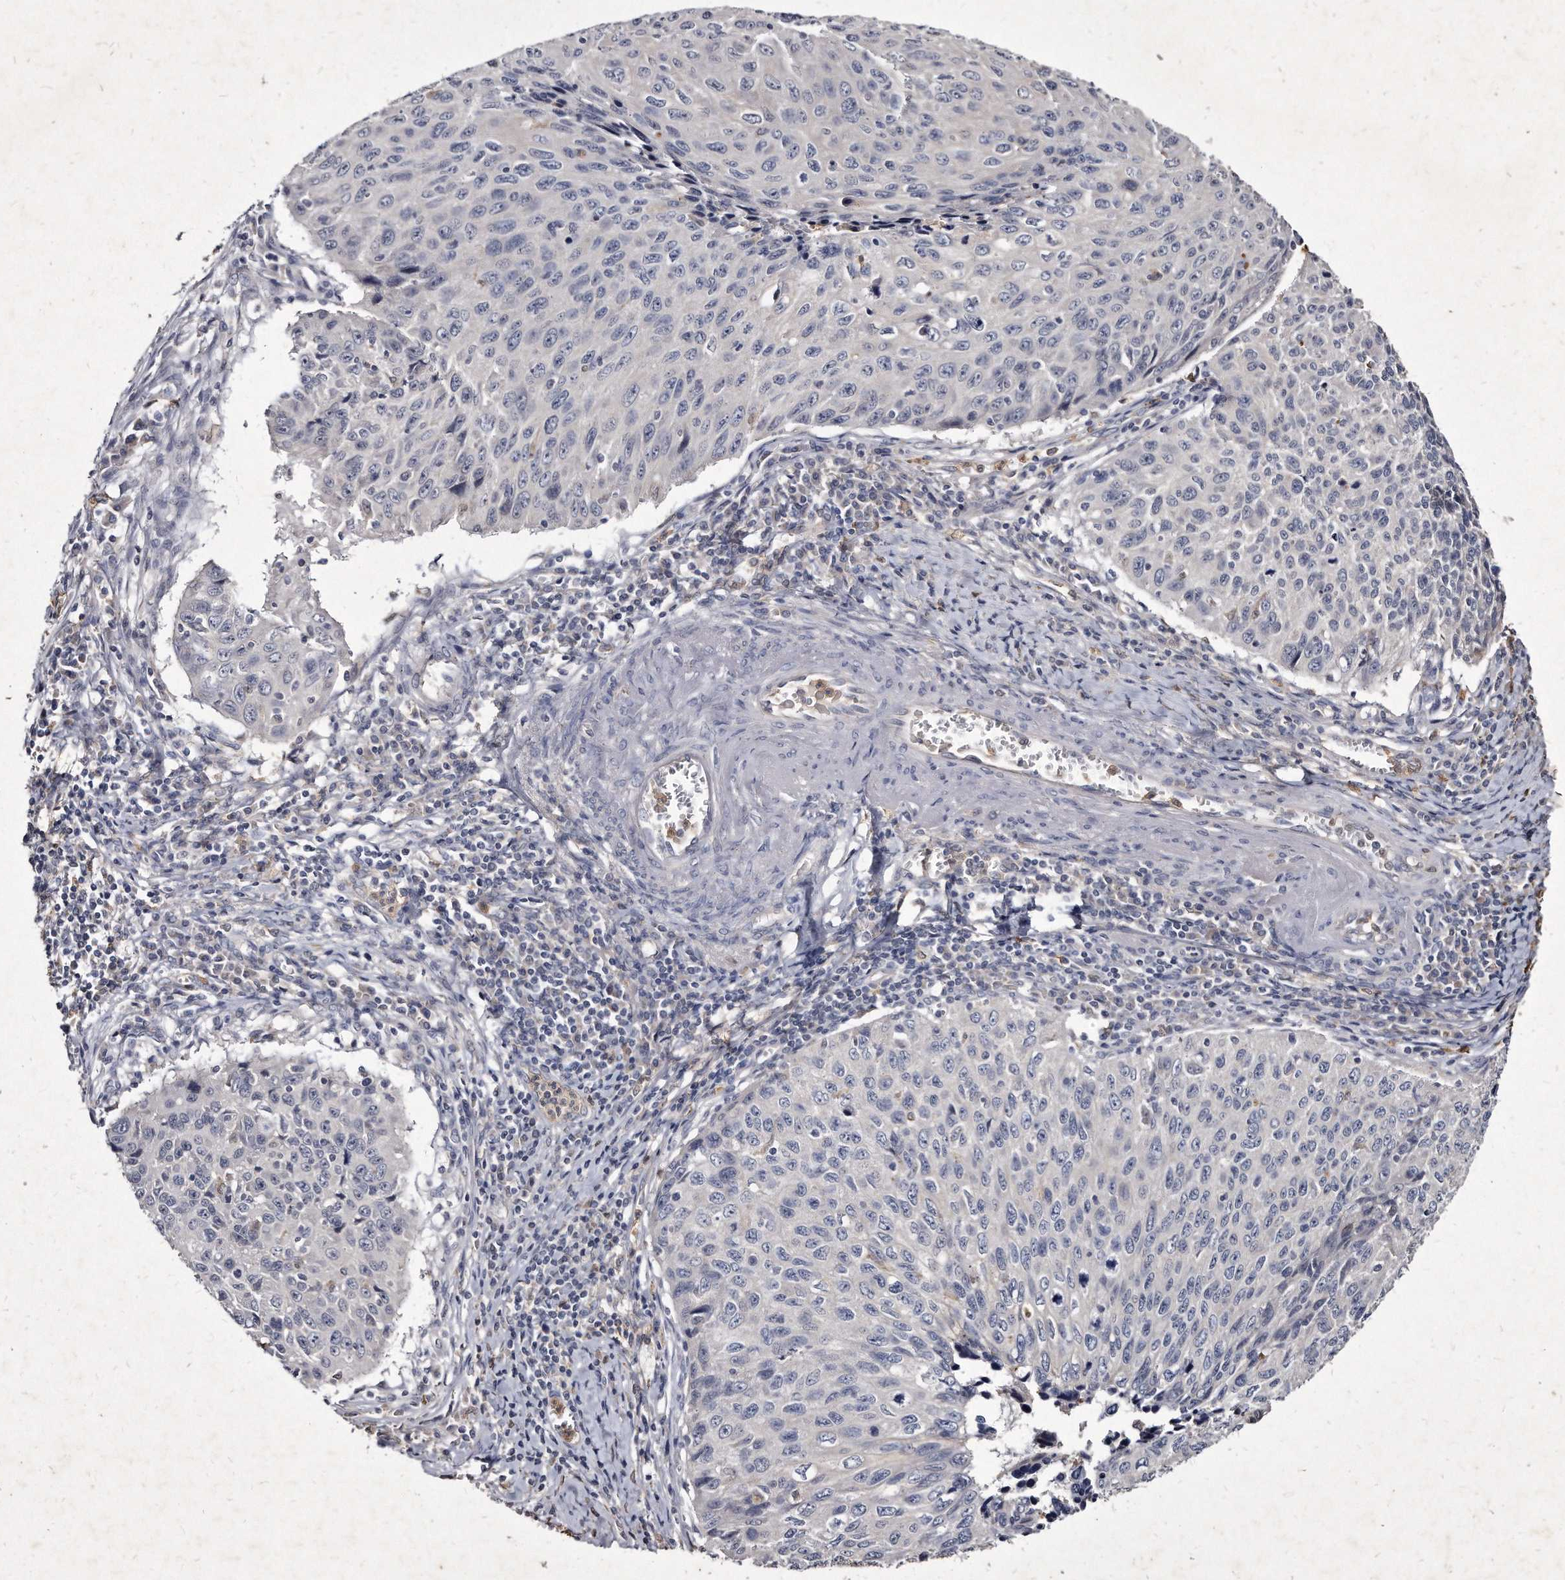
{"staining": {"intensity": "negative", "quantity": "none", "location": "none"}, "tissue": "cervical cancer", "cell_type": "Tumor cells", "image_type": "cancer", "snomed": [{"axis": "morphology", "description": "Squamous cell carcinoma, NOS"}, {"axis": "topography", "description": "Cervix"}], "caption": "Cervical cancer (squamous cell carcinoma) stained for a protein using IHC displays no expression tumor cells.", "gene": "KLHDC3", "patient": {"sex": "female", "age": 53}}